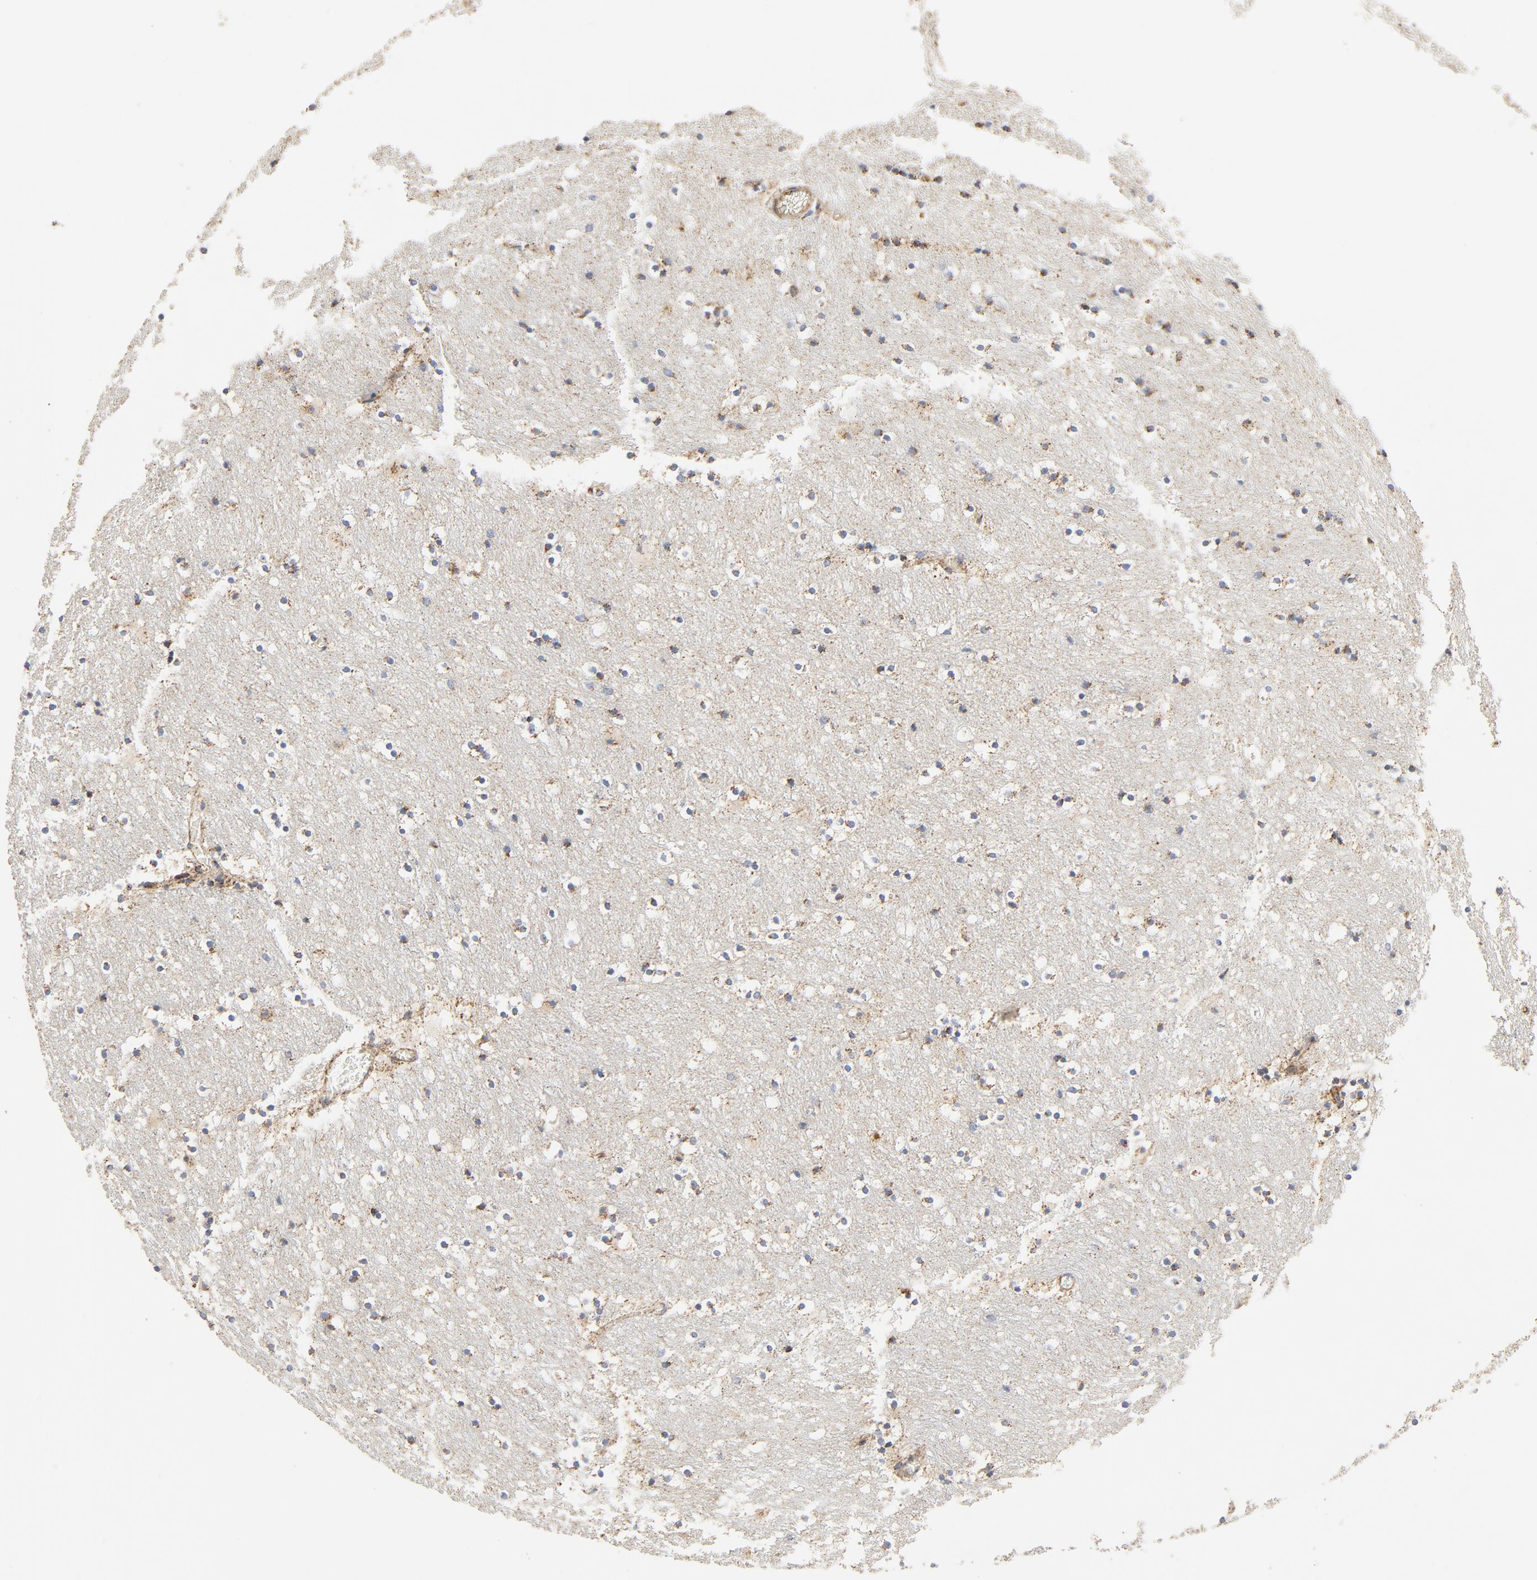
{"staining": {"intensity": "moderate", "quantity": ">75%", "location": "cytoplasmic/membranous"}, "tissue": "caudate", "cell_type": "Glial cells", "image_type": "normal", "snomed": [{"axis": "morphology", "description": "Normal tissue, NOS"}, {"axis": "topography", "description": "Lateral ventricle wall"}], "caption": "An image showing moderate cytoplasmic/membranous expression in approximately >75% of glial cells in benign caudate, as visualized by brown immunohistochemical staining.", "gene": "PCNX4", "patient": {"sex": "male", "age": 45}}